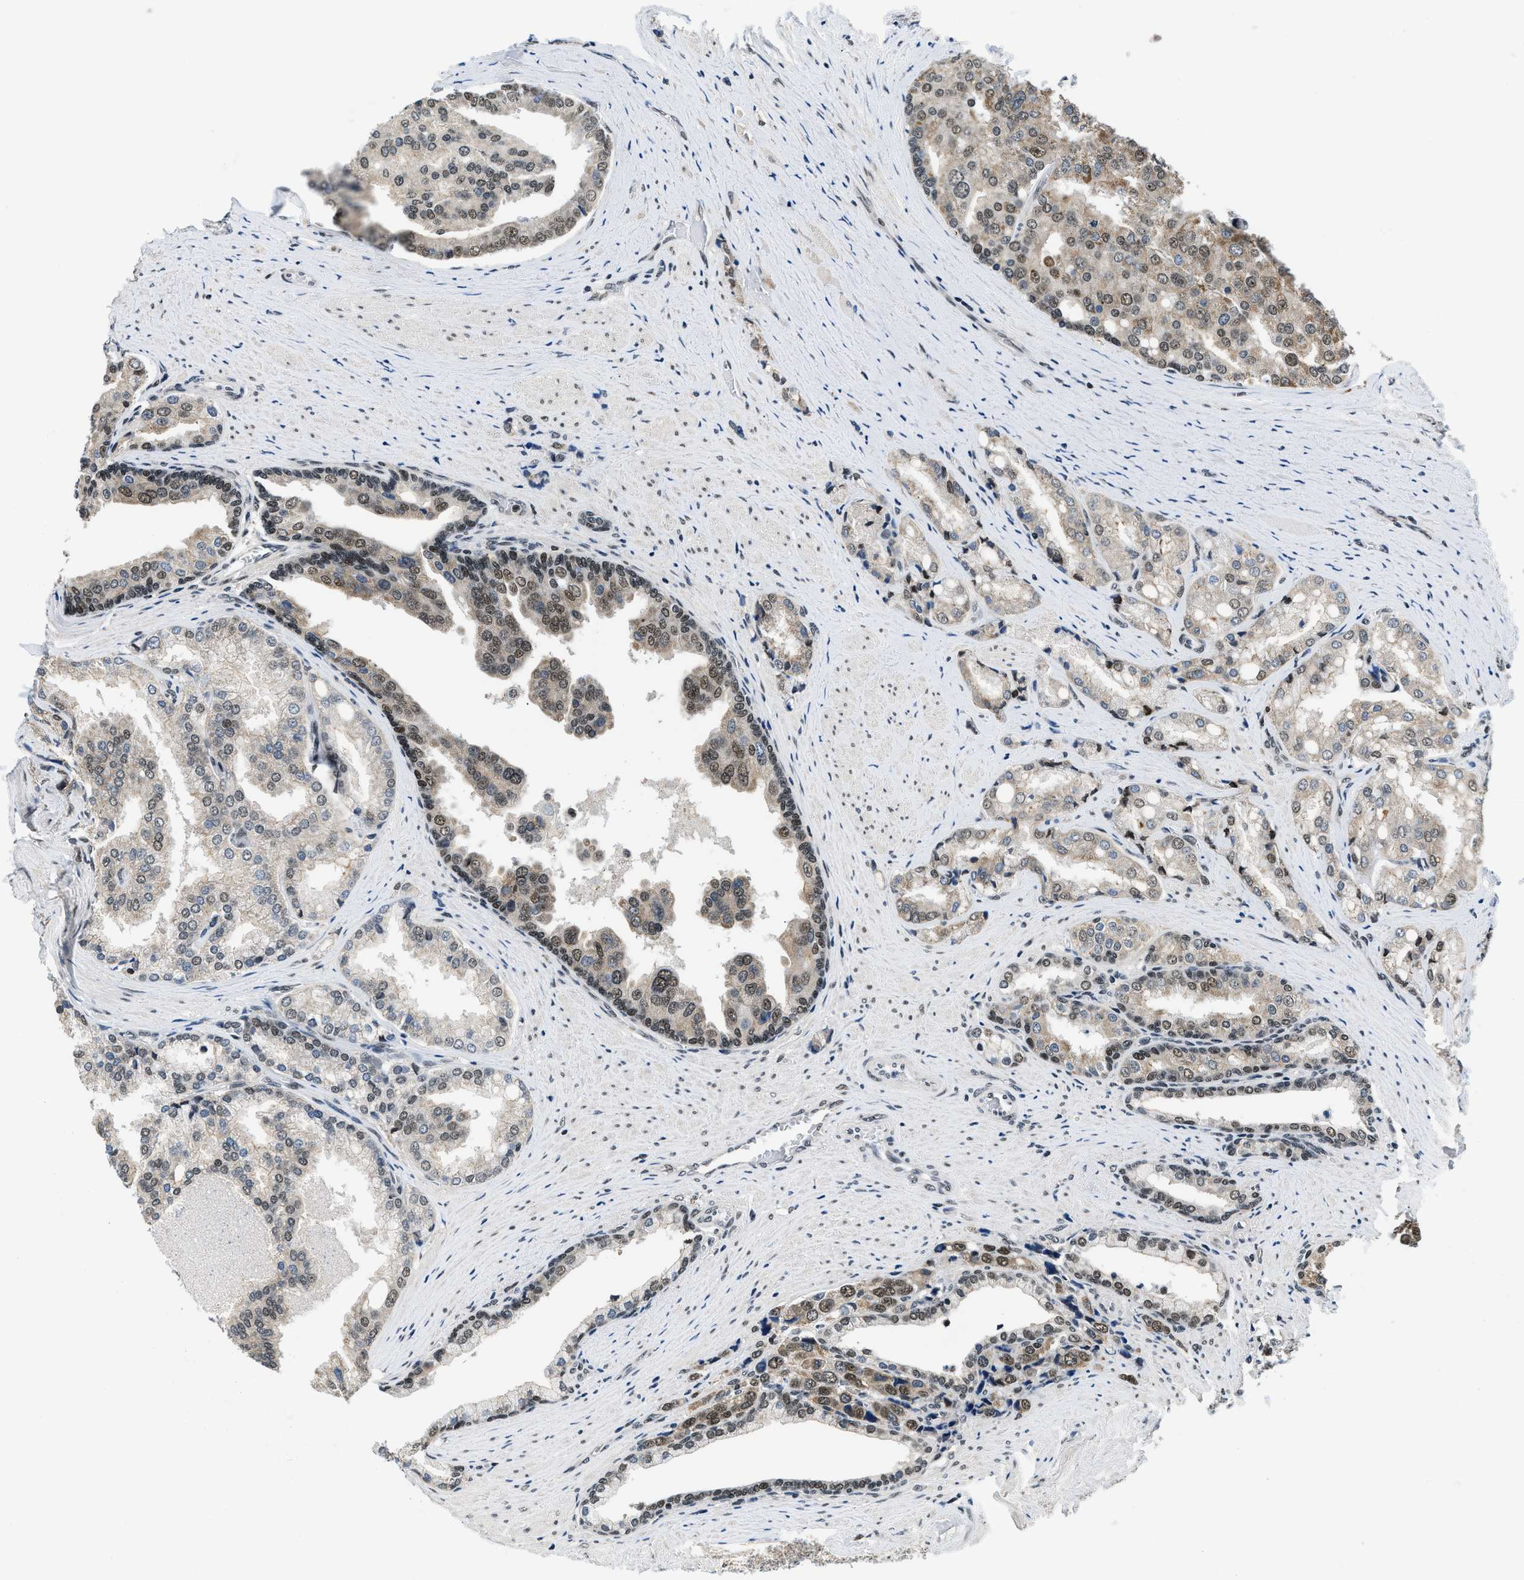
{"staining": {"intensity": "moderate", "quantity": "25%-75%", "location": "nuclear"}, "tissue": "prostate cancer", "cell_type": "Tumor cells", "image_type": "cancer", "snomed": [{"axis": "morphology", "description": "Adenocarcinoma, High grade"}, {"axis": "topography", "description": "Prostate"}], "caption": "Human prostate cancer (adenocarcinoma (high-grade)) stained for a protein (brown) shows moderate nuclear positive positivity in about 25%-75% of tumor cells.", "gene": "KDM3B", "patient": {"sex": "male", "age": 50}}